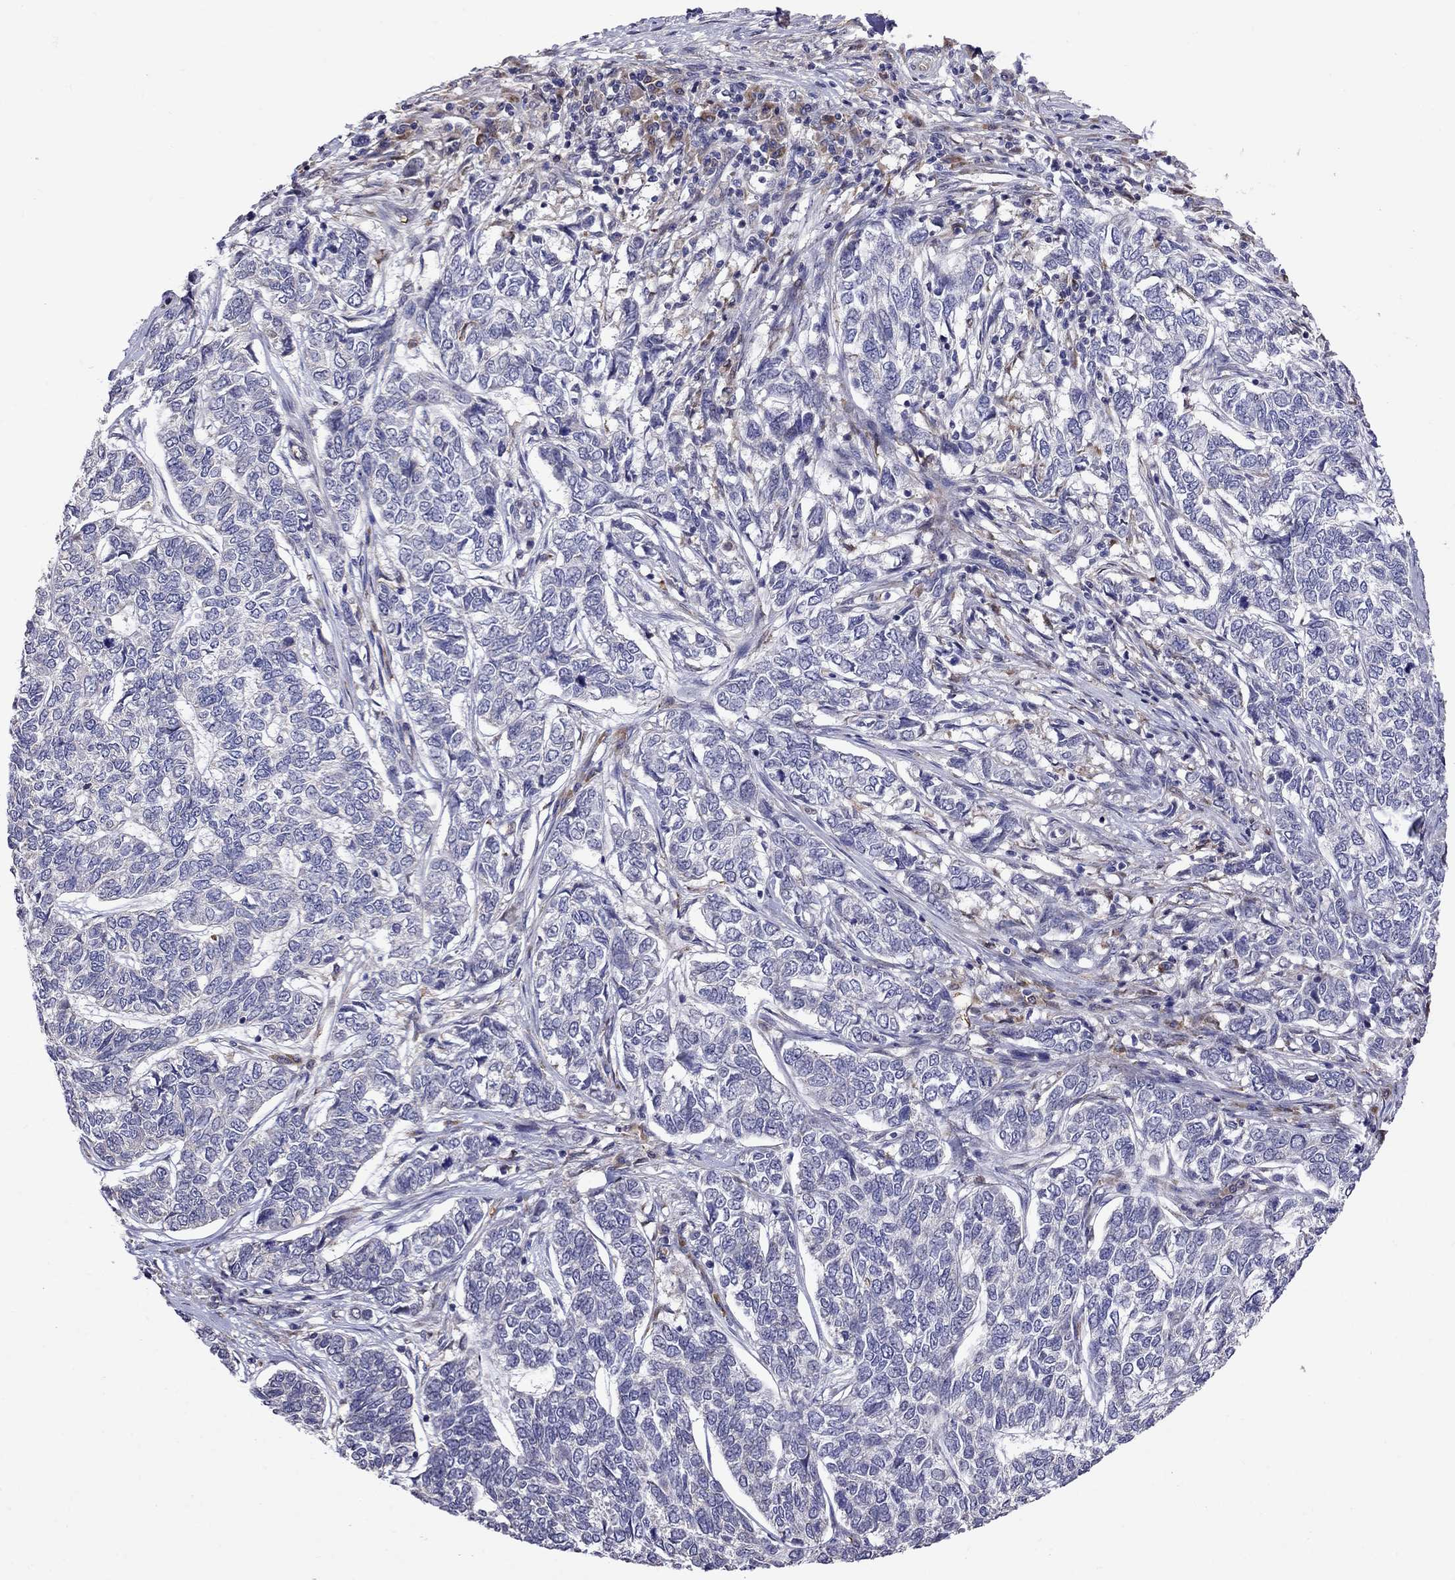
{"staining": {"intensity": "negative", "quantity": "none", "location": "none"}, "tissue": "skin cancer", "cell_type": "Tumor cells", "image_type": "cancer", "snomed": [{"axis": "morphology", "description": "Basal cell carcinoma"}, {"axis": "topography", "description": "Skin"}], "caption": "Immunohistochemistry (IHC) image of basal cell carcinoma (skin) stained for a protein (brown), which displays no staining in tumor cells.", "gene": "ADAM28", "patient": {"sex": "female", "age": 65}}